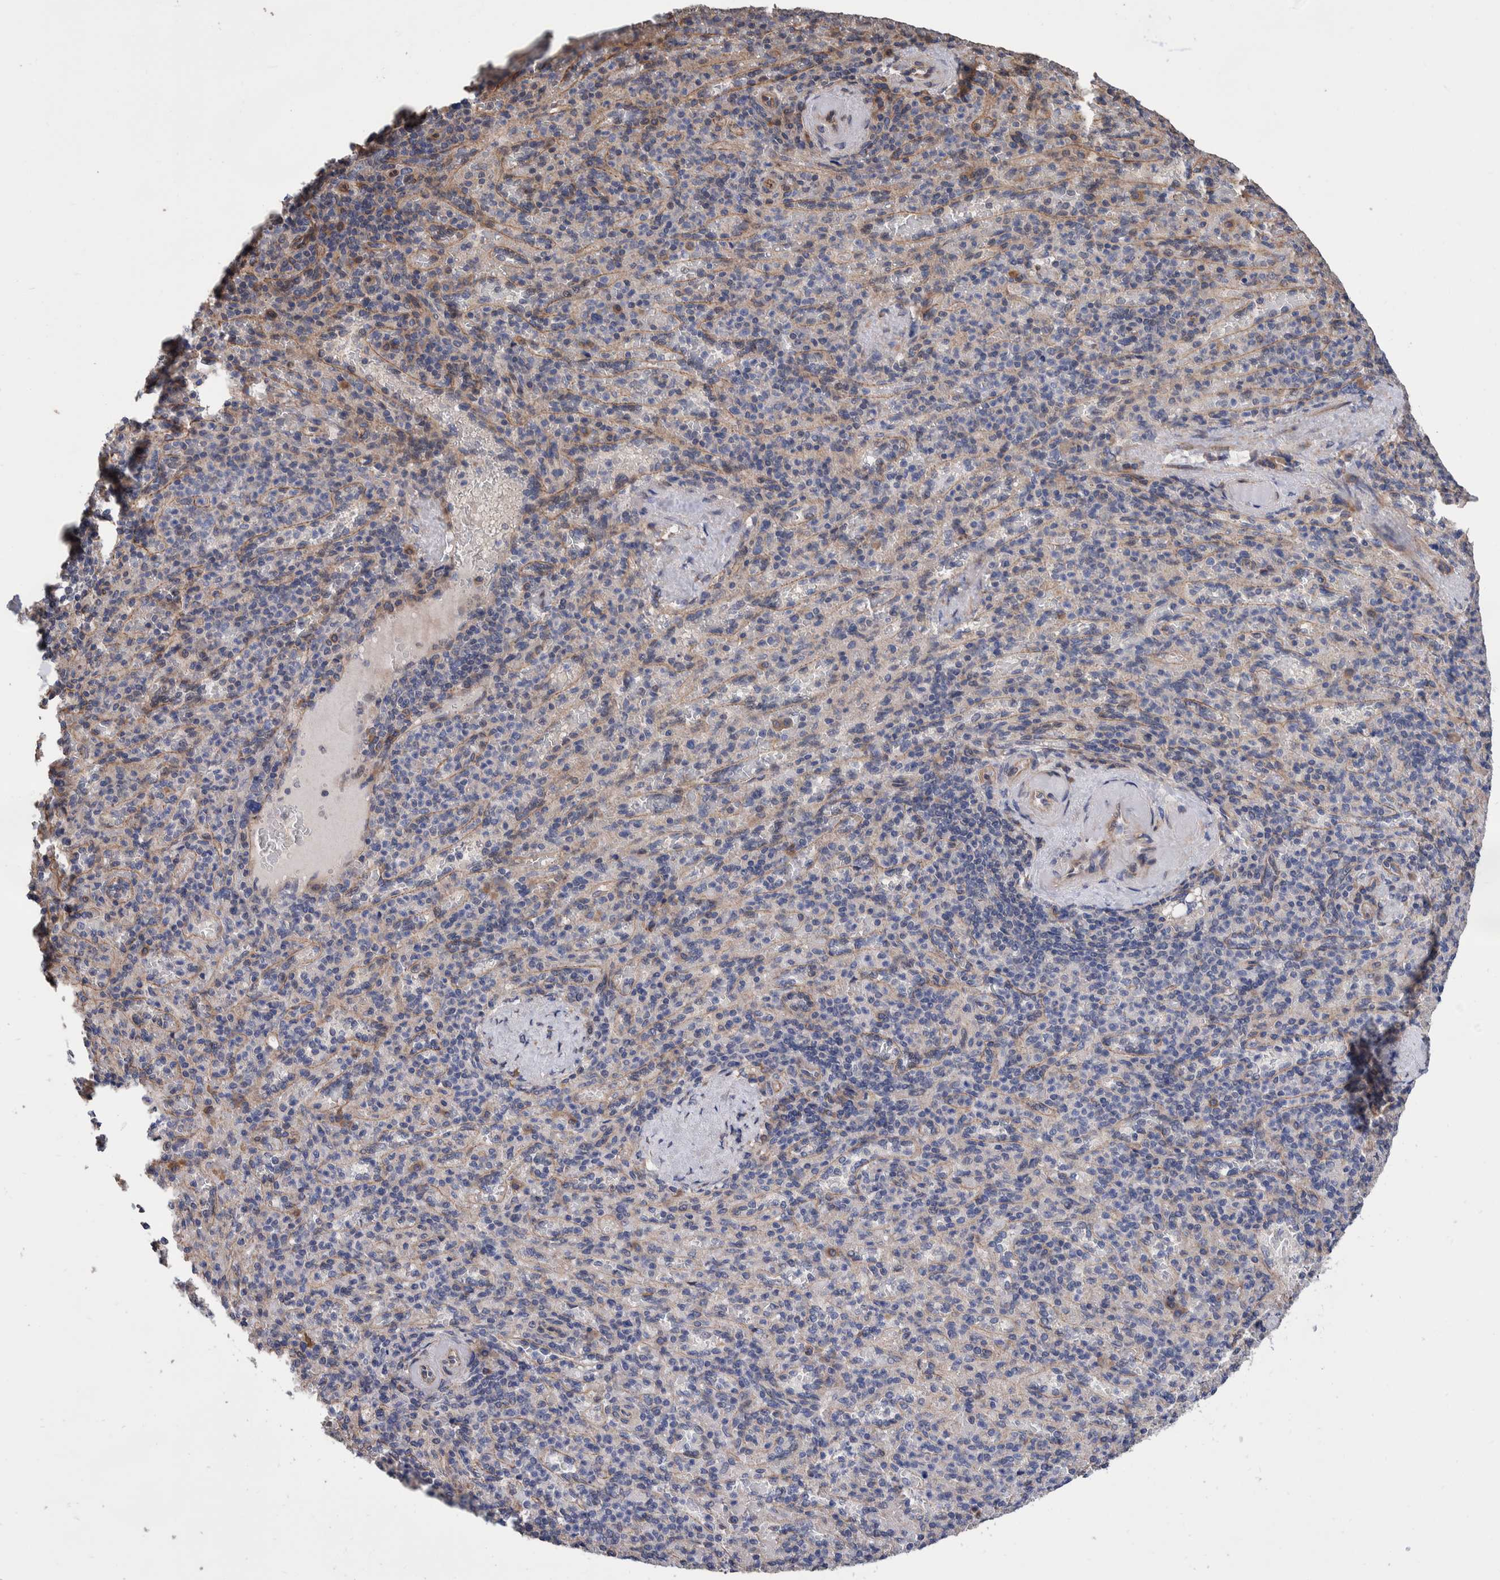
{"staining": {"intensity": "negative", "quantity": "none", "location": "none"}, "tissue": "spleen", "cell_type": "Cells in red pulp", "image_type": "normal", "snomed": [{"axis": "morphology", "description": "Normal tissue, NOS"}, {"axis": "topography", "description": "Spleen"}], "caption": "Human spleen stained for a protein using IHC shows no staining in cells in red pulp.", "gene": "SLC45A4", "patient": {"sex": "female", "age": 74}}